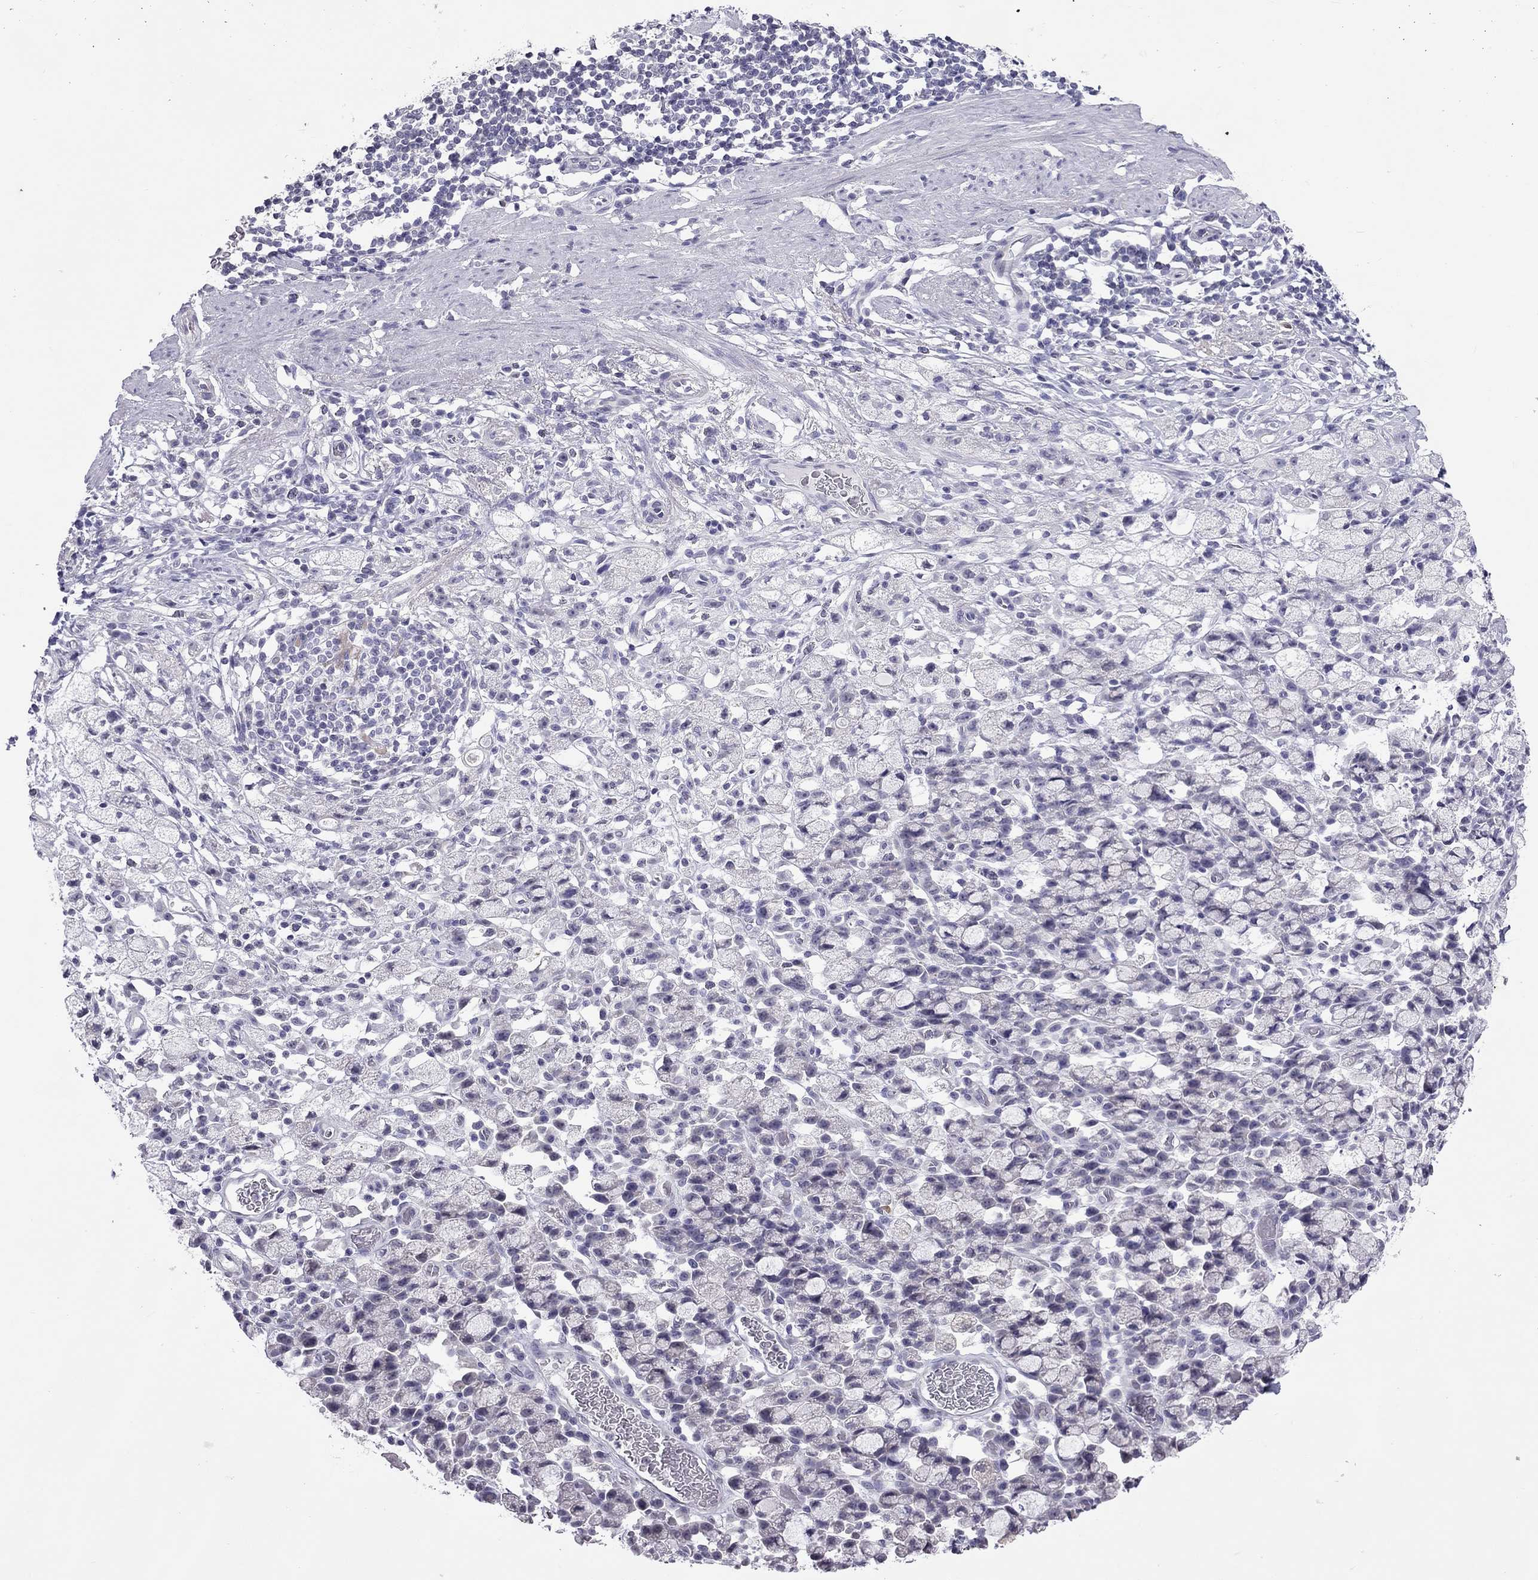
{"staining": {"intensity": "negative", "quantity": "none", "location": "none"}, "tissue": "stomach cancer", "cell_type": "Tumor cells", "image_type": "cancer", "snomed": [{"axis": "morphology", "description": "Adenocarcinoma, NOS"}, {"axis": "topography", "description": "Stomach"}], "caption": "Immunohistochemistry image of stomach cancer stained for a protein (brown), which exhibits no expression in tumor cells.", "gene": "PPP1R3A", "patient": {"sex": "male", "age": 58}}